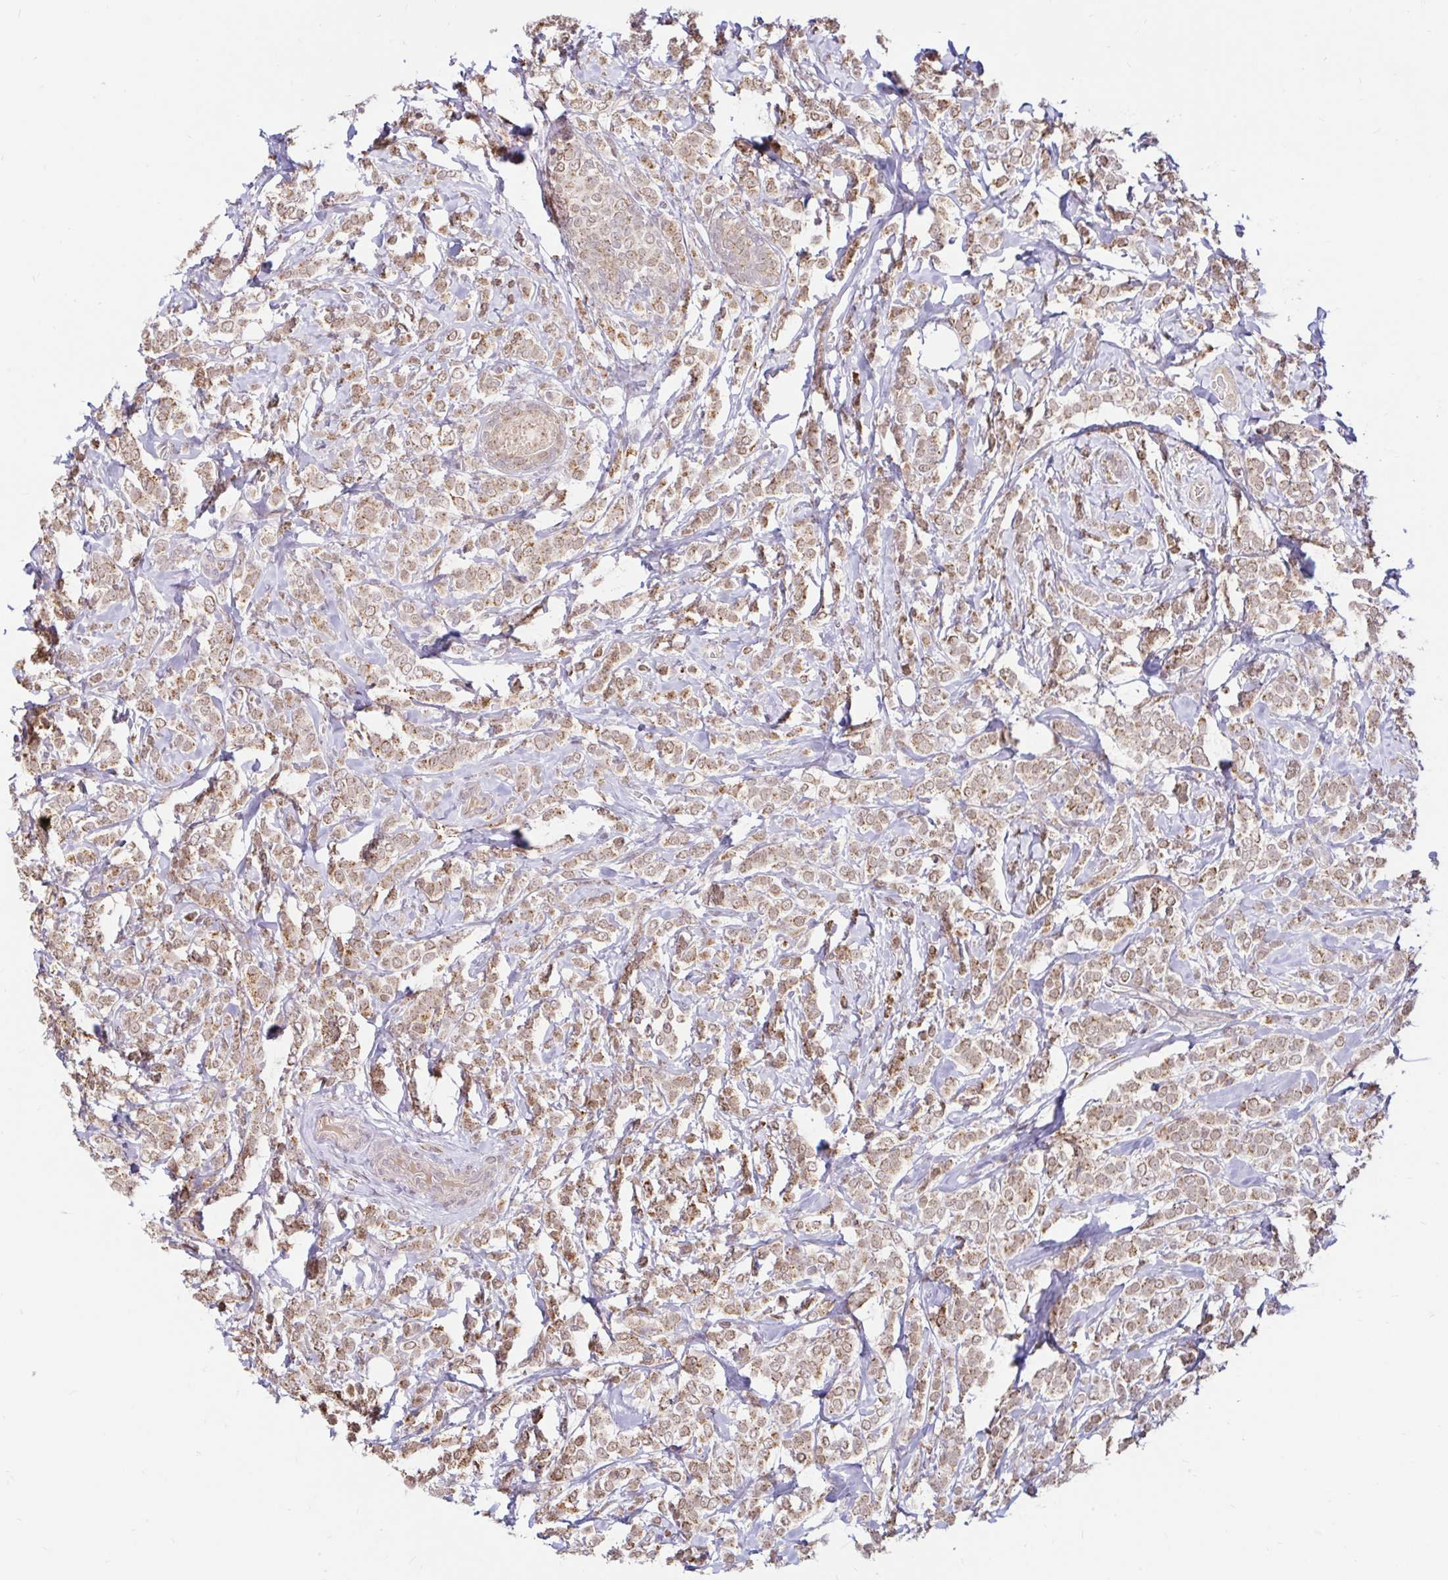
{"staining": {"intensity": "moderate", "quantity": ">75%", "location": "cytoplasmic/membranous"}, "tissue": "breast cancer", "cell_type": "Tumor cells", "image_type": "cancer", "snomed": [{"axis": "morphology", "description": "Lobular carcinoma"}, {"axis": "topography", "description": "Breast"}], "caption": "Breast lobular carcinoma stained with IHC demonstrates moderate cytoplasmic/membranous staining in about >75% of tumor cells. (DAB (3,3'-diaminobenzidine) IHC, brown staining for protein, blue staining for nuclei).", "gene": "TIMM50", "patient": {"sex": "female", "age": 49}}